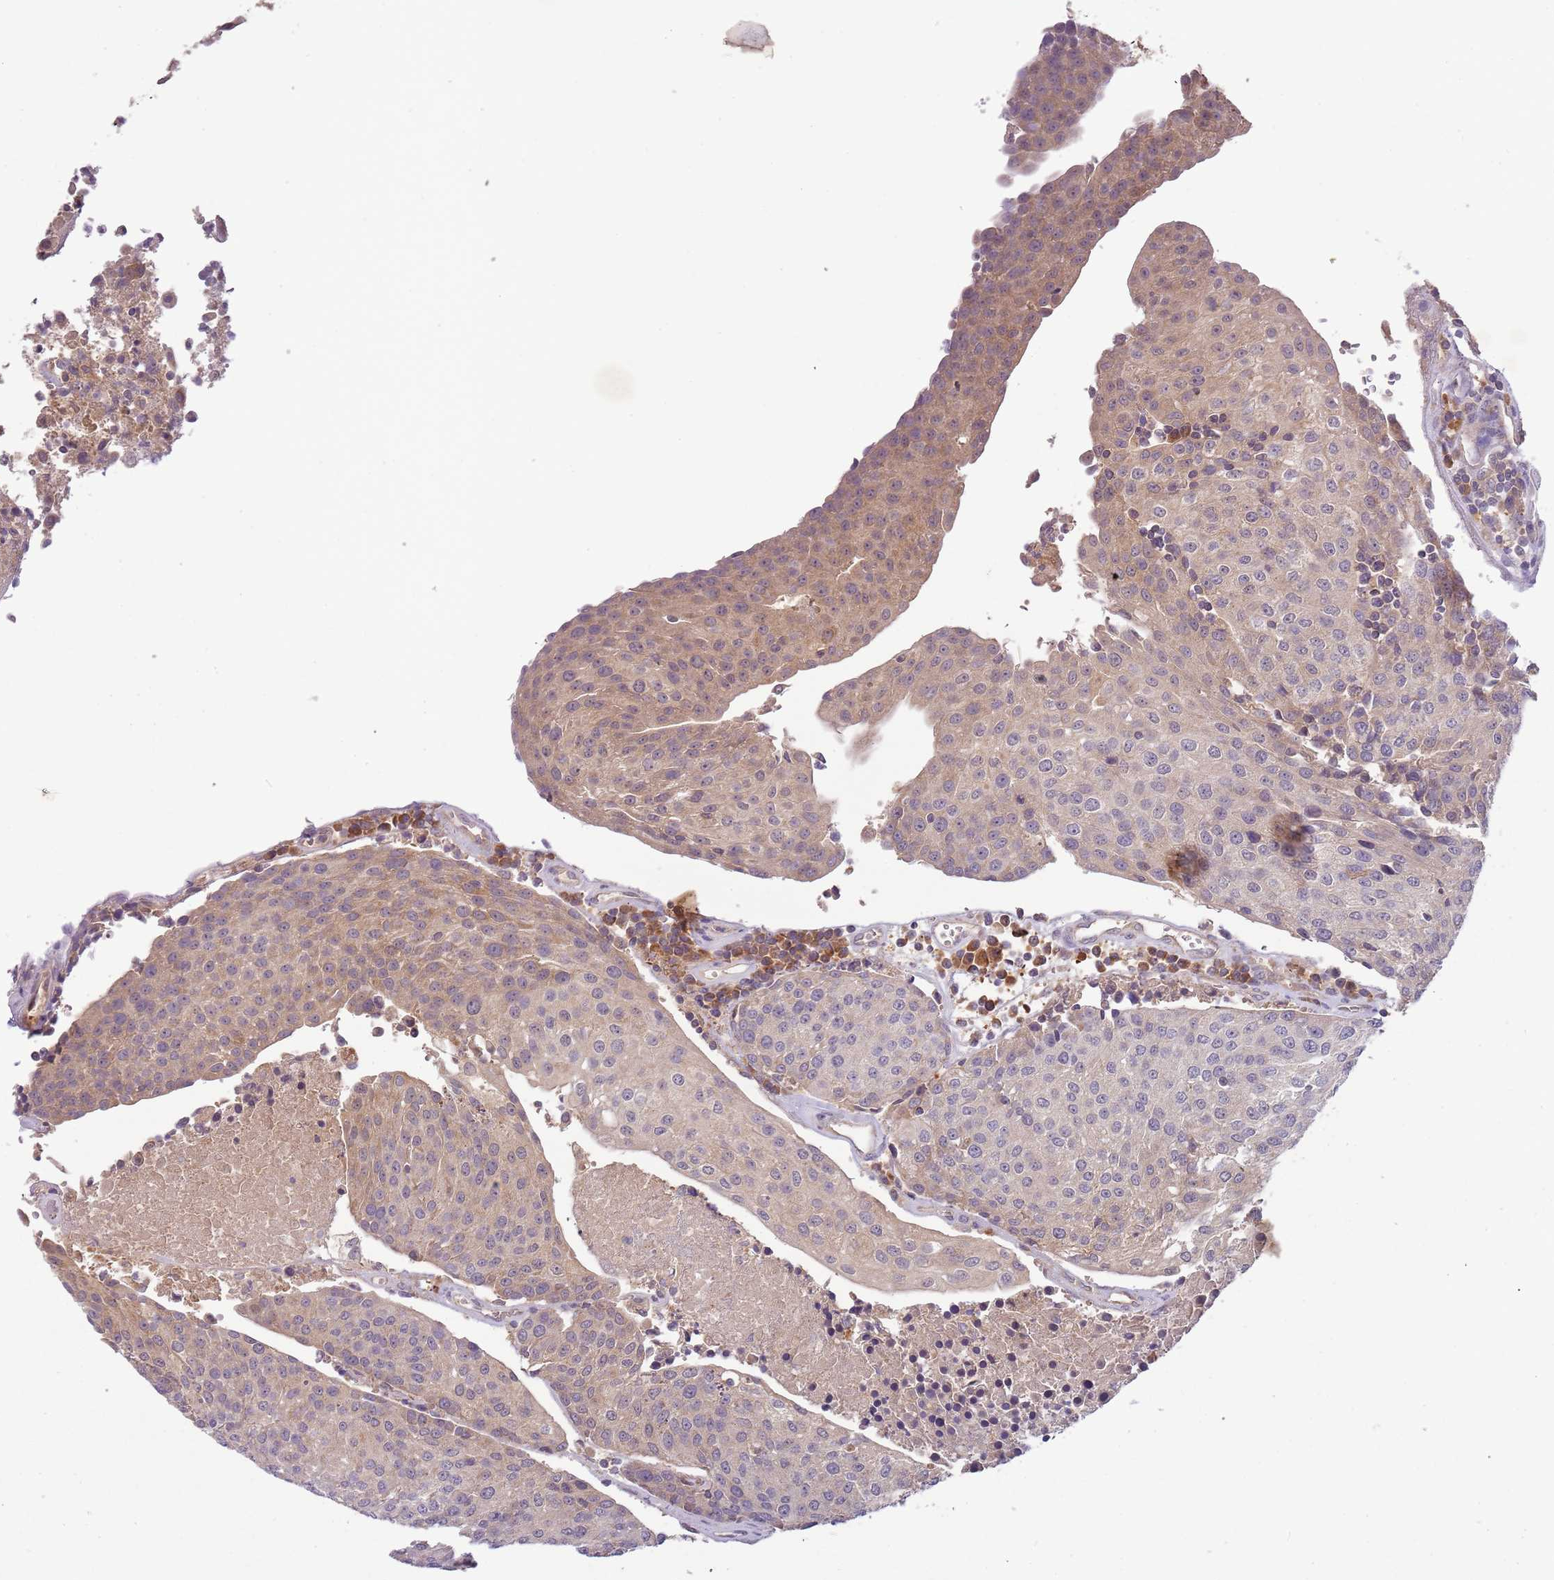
{"staining": {"intensity": "moderate", "quantity": "25%-75%", "location": "cytoplasmic/membranous"}, "tissue": "urothelial cancer", "cell_type": "Tumor cells", "image_type": "cancer", "snomed": [{"axis": "morphology", "description": "Urothelial carcinoma, High grade"}, {"axis": "topography", "description": "Urinary bladder"}], "caption": "IHC (DAB (3,3'-diaminobenzidine)) staining of human urothelial carcinoma (high-grade) displays moderate cytoplasmic/membranous protein expression in approximately 25%-75% of tumor cells. IHC stains the protein of interest in brown and the nuclei are stained blue.", "gene": "FECH", "patient": {"sex": "female", "age": 85}}